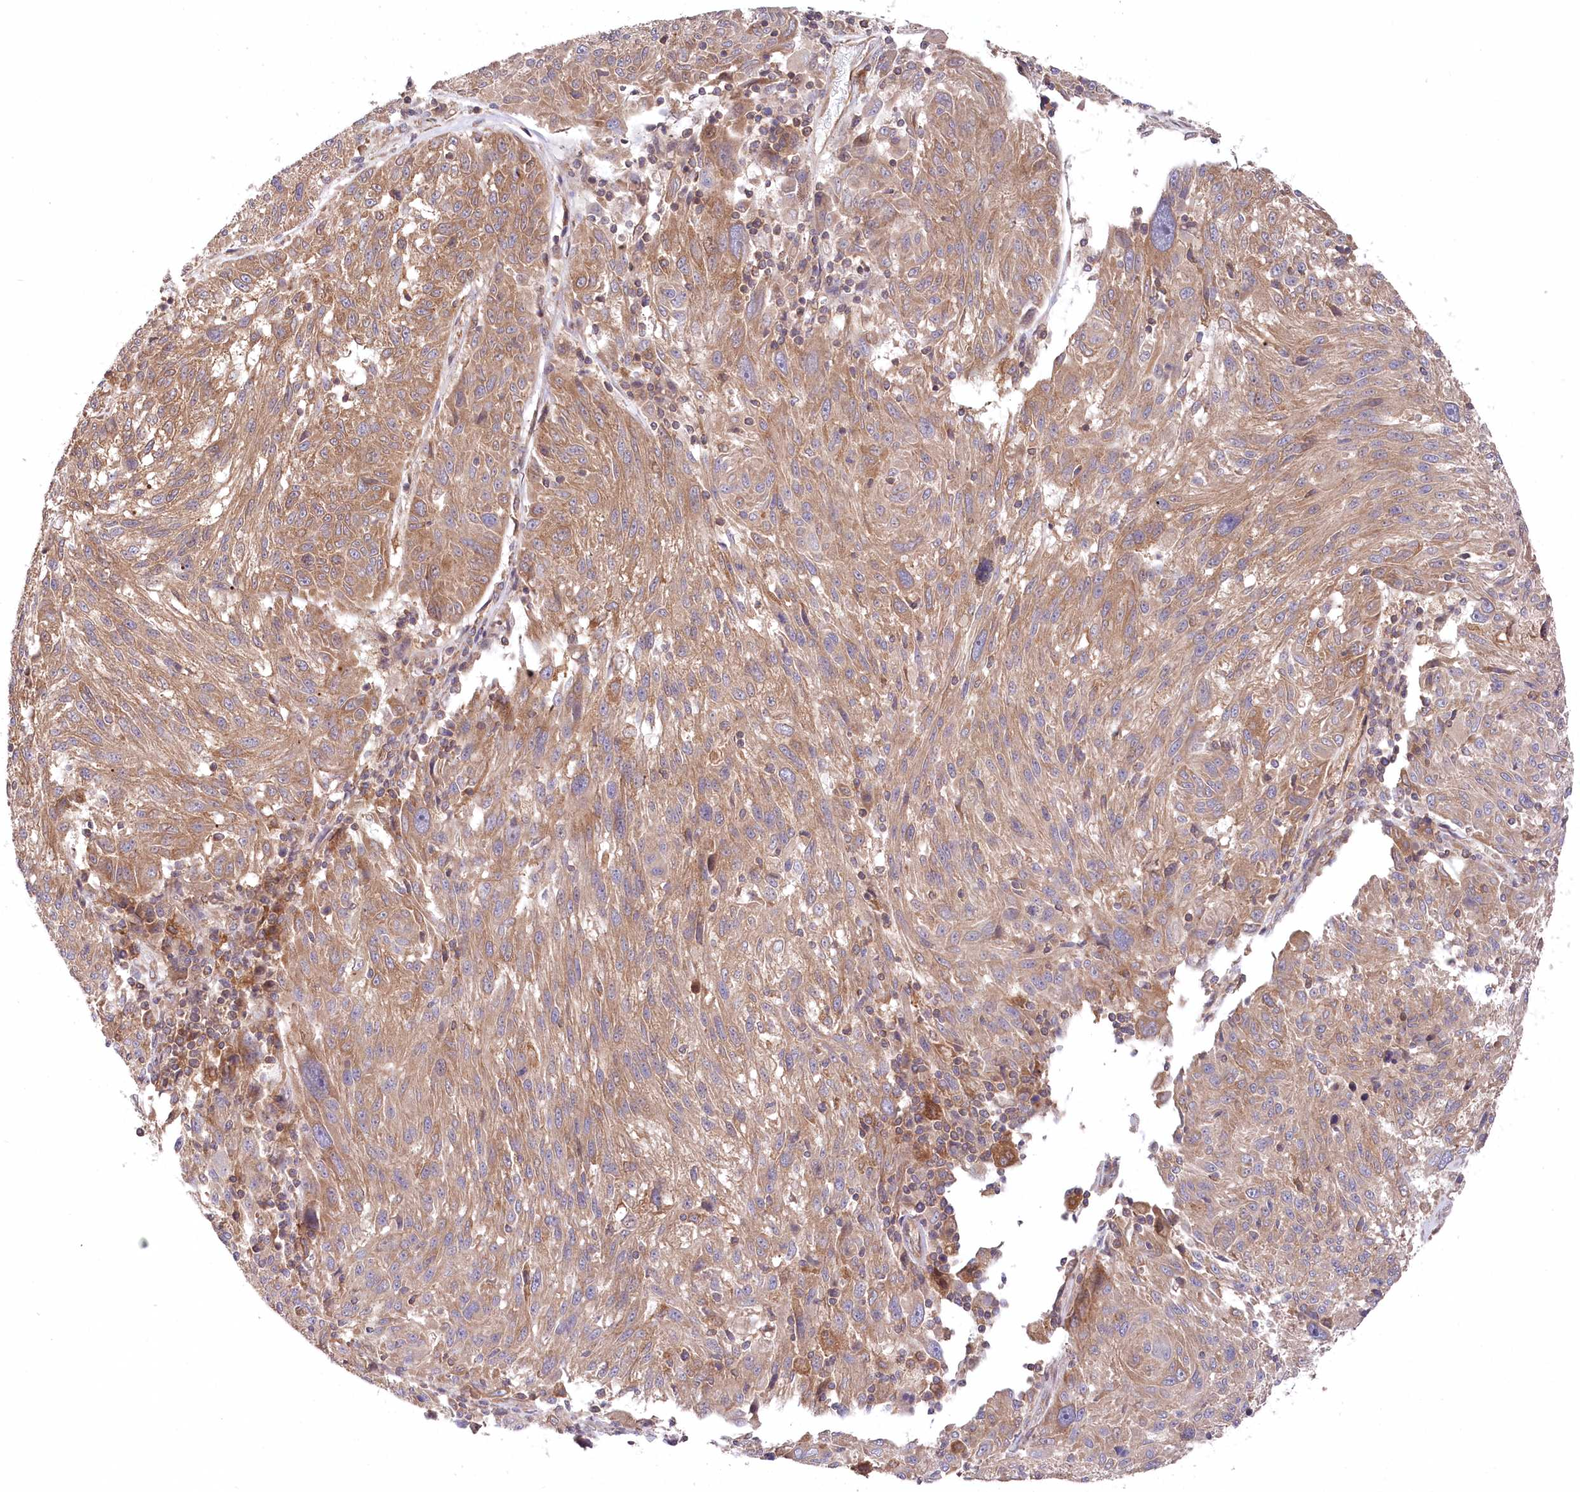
{"staining": {"intensity": "moderate", "quantity": ">75%", "location": "cytoplasmic/membranous"}, "tissue": "melanoma", "cell_type": "Tumor cells", "image_type": "cancer", "snomed": [{"axis": "morphology", "description": "Malignant melanoma, NOS"}, {"axis": "topography", "description": "Skin"}], "caption": "The image reveals a brown stain indicating the presence of a protein in the cytoplasmic/membranous of tumor cells in malignant melanoma.", "gene": "PPP1R21", "patient": {"sex": "male", "age": 53}}